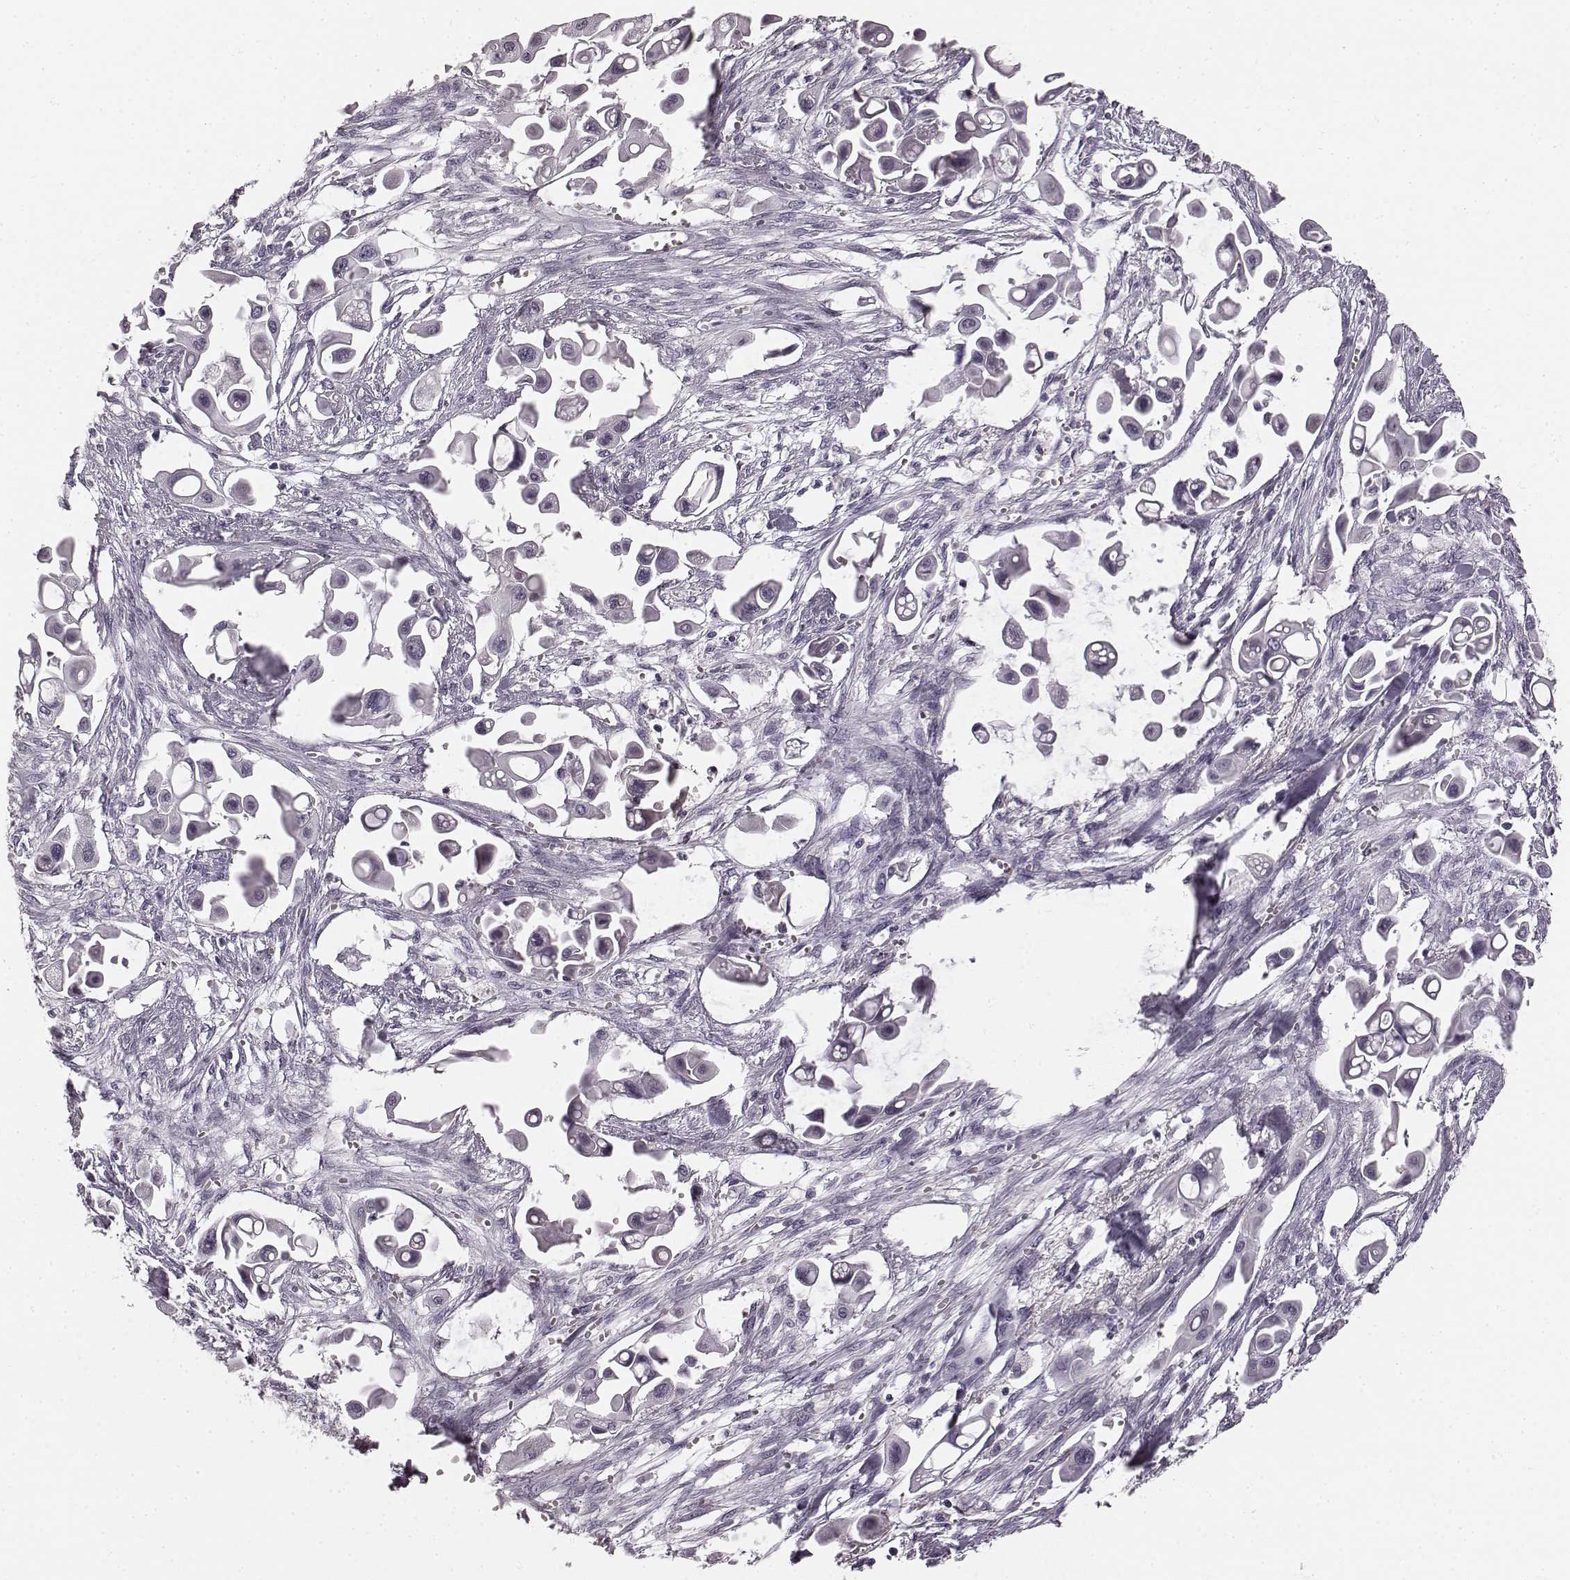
{"staining": {"intensity": "negative", "quantity": "none", "location": "none"}, "tissue": "pancreatic cancer", "cell_type": "Tumor cells", "image_type": "cancer", "snomed": [{"axis": "morphology", "description": "Adenocarcinoma, NOS"}, {"axis": "topography", "description": "Pancreas"}], "caption": "An immunohistochemistry micrograph of pancreatic adenocarcinoma is shown. There is no staining in tumor cells of pancreatic adenocarcinoma.", "gene": "TMPRSS15", "patient": {"sex": "male", "age": 50}}